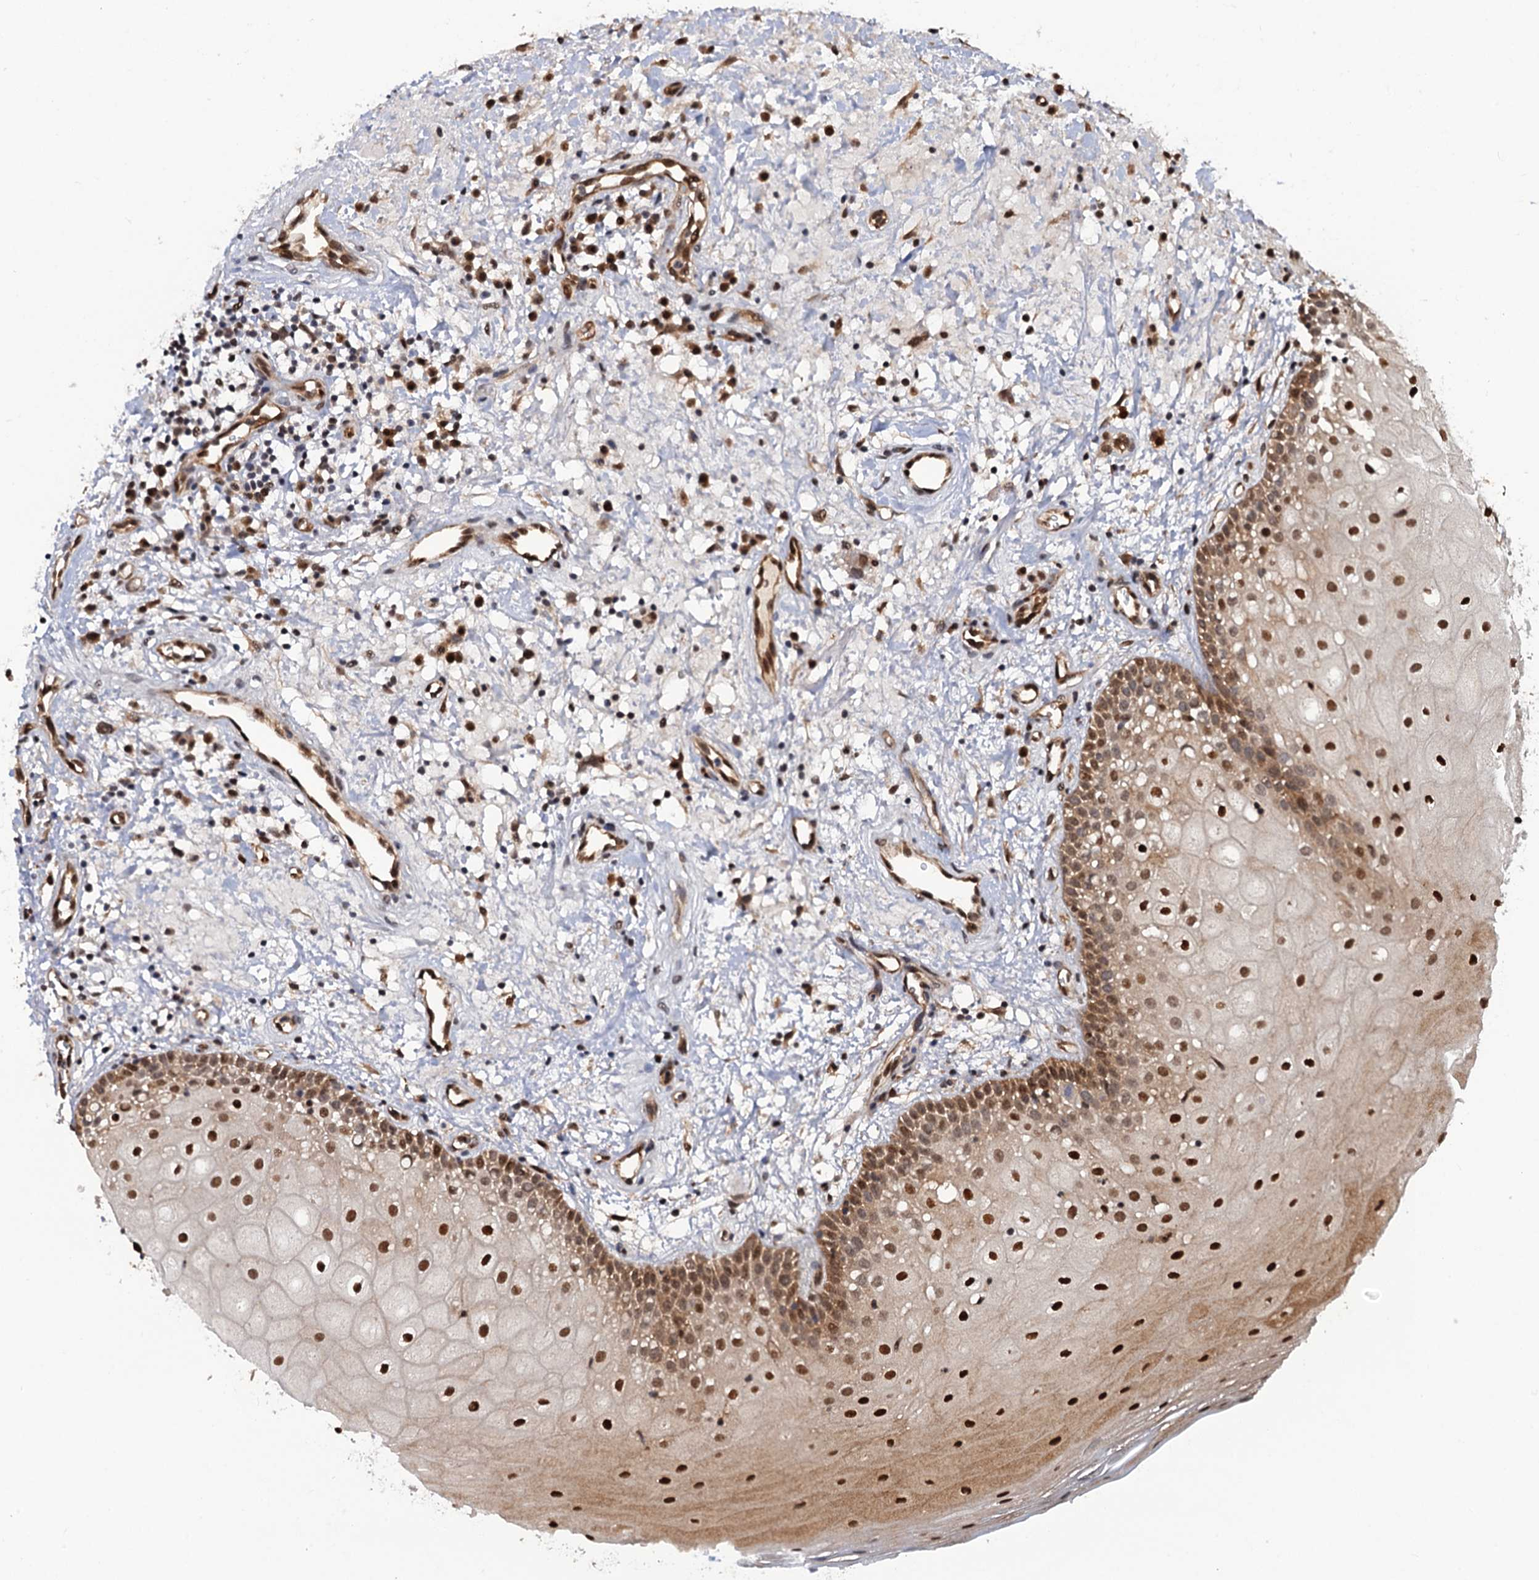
{"staining": {"intensity": "moderate", "quantity": ">75%", "location": "cytoplasmic/membranous,nuclear"}, "tissue": "oral mucosa", "cell_type": "Squamous epithelial cells", "image_type": "normal", "snomed": [{"axis": "morphology", "description": "Normal tissue, NOS"}, {"axis": "topography", "description": "Oral tissue"}], "caption": "A histopathology image showing moderate cytoplasmic/membranous,nuclear expression in about >75% of squamous epithelial cells in unremarkable oral mucosa, as visualized by brown immunohistochemical staining.", "gene": "CDC23", "patient": {"sex": "male", "age": 74}}